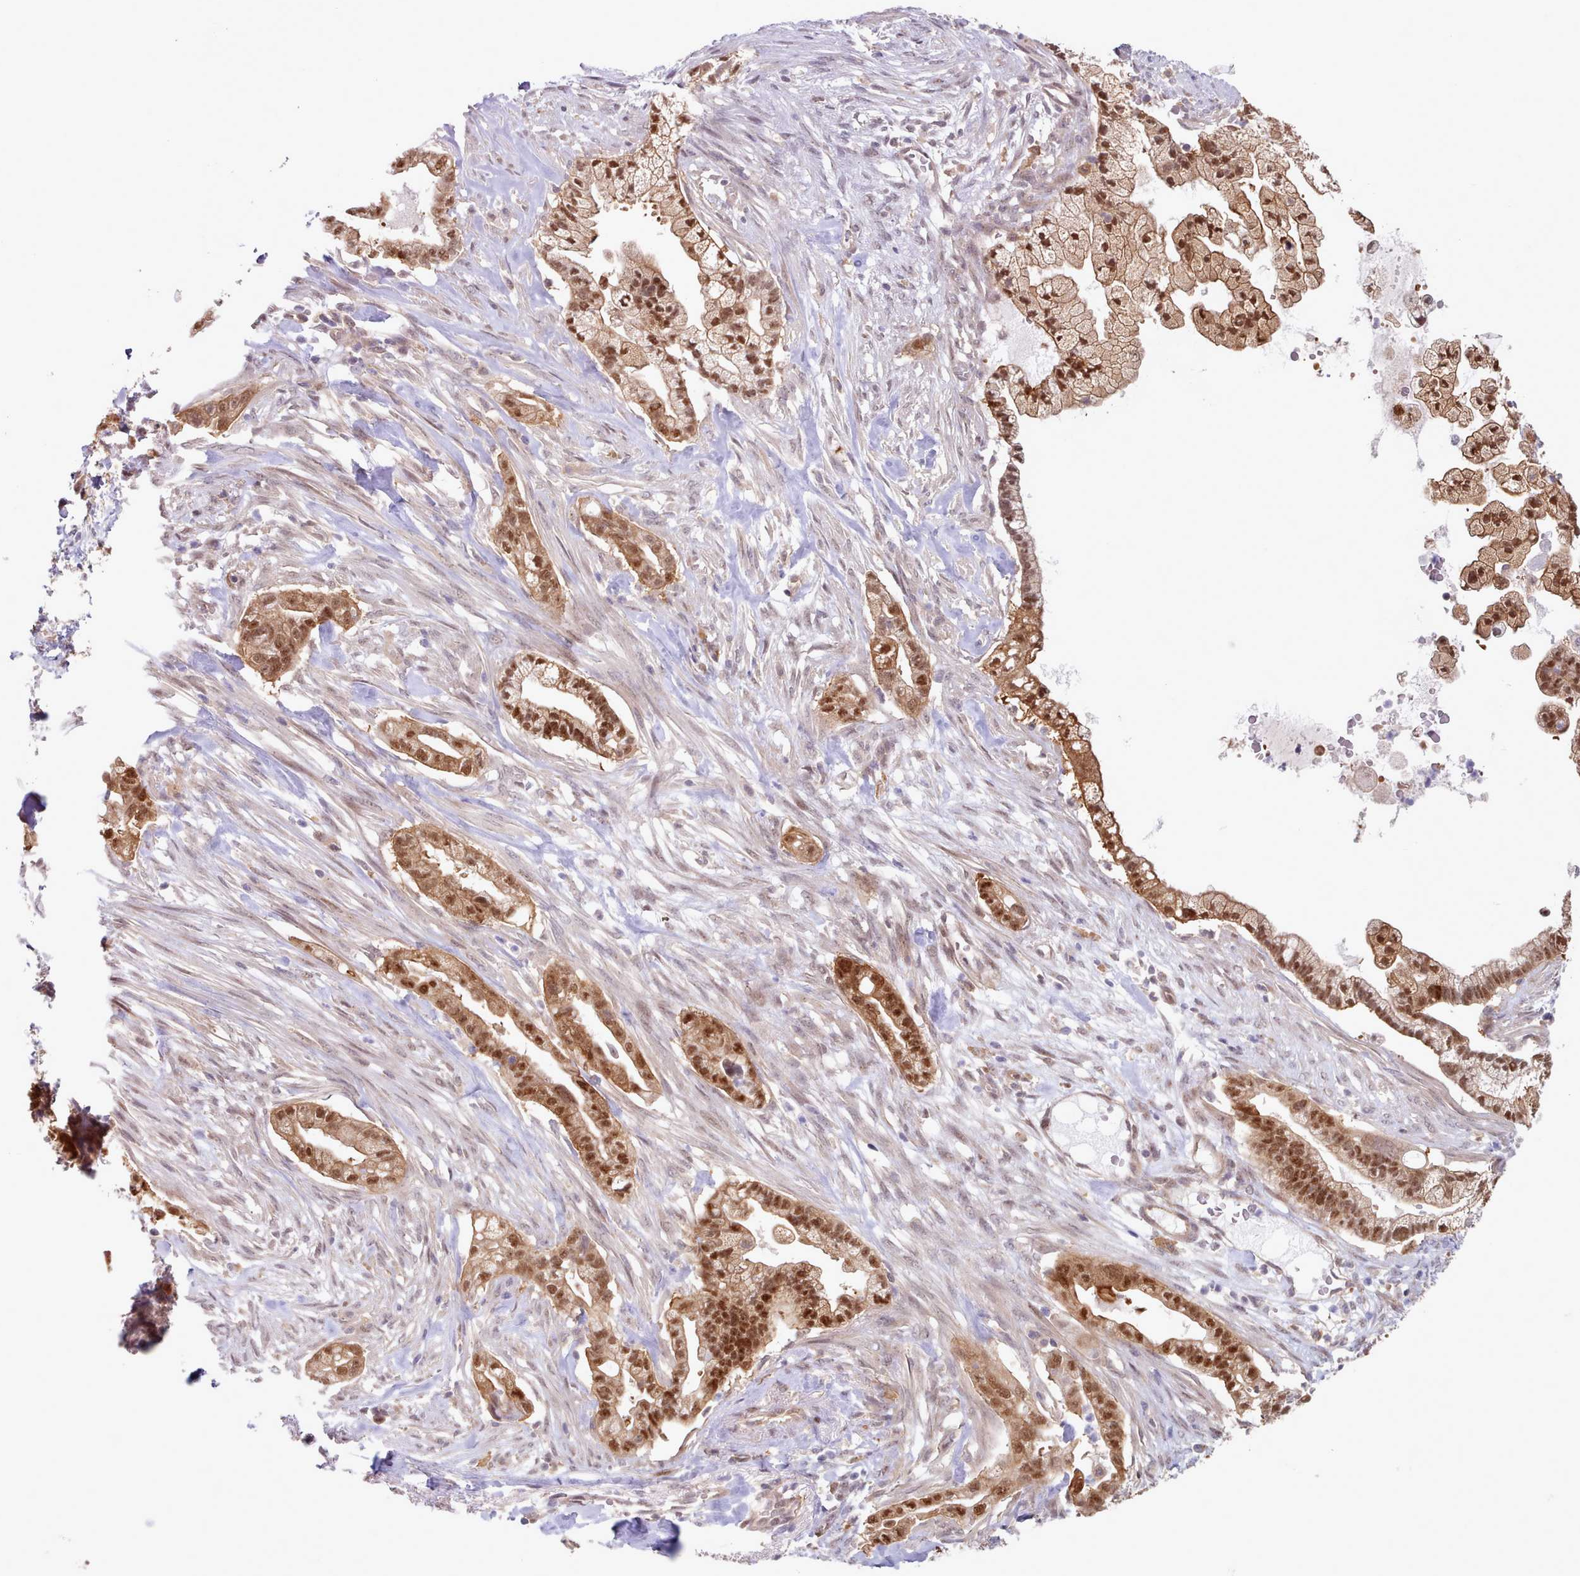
{"staining": {"intensity": "strong", "quantity": ">75%", "location": "cytoplasmic/membranous,nuclear"}, "tissue": "pancreatic cancer", "cell_type": "Tumor cells", "image_type": "cancer", "snomed": [{"axis": "morphology", "description": "Adenocarcinoma, NOS"}, {"axis": "topography", "description": "Pancreas"}], "caption": "A brown stain shows strong cytoplasmic/membranous and nuclear positivity of a protein in pancreatic cancer (adenocarcinoma) tumor cells. (DAB (3,3'-diaminobenzidine) = brown stain, brightfield microscopy at high magnification).", "gene": "CES3", "patient": {"sex": "male", "age": 44}}